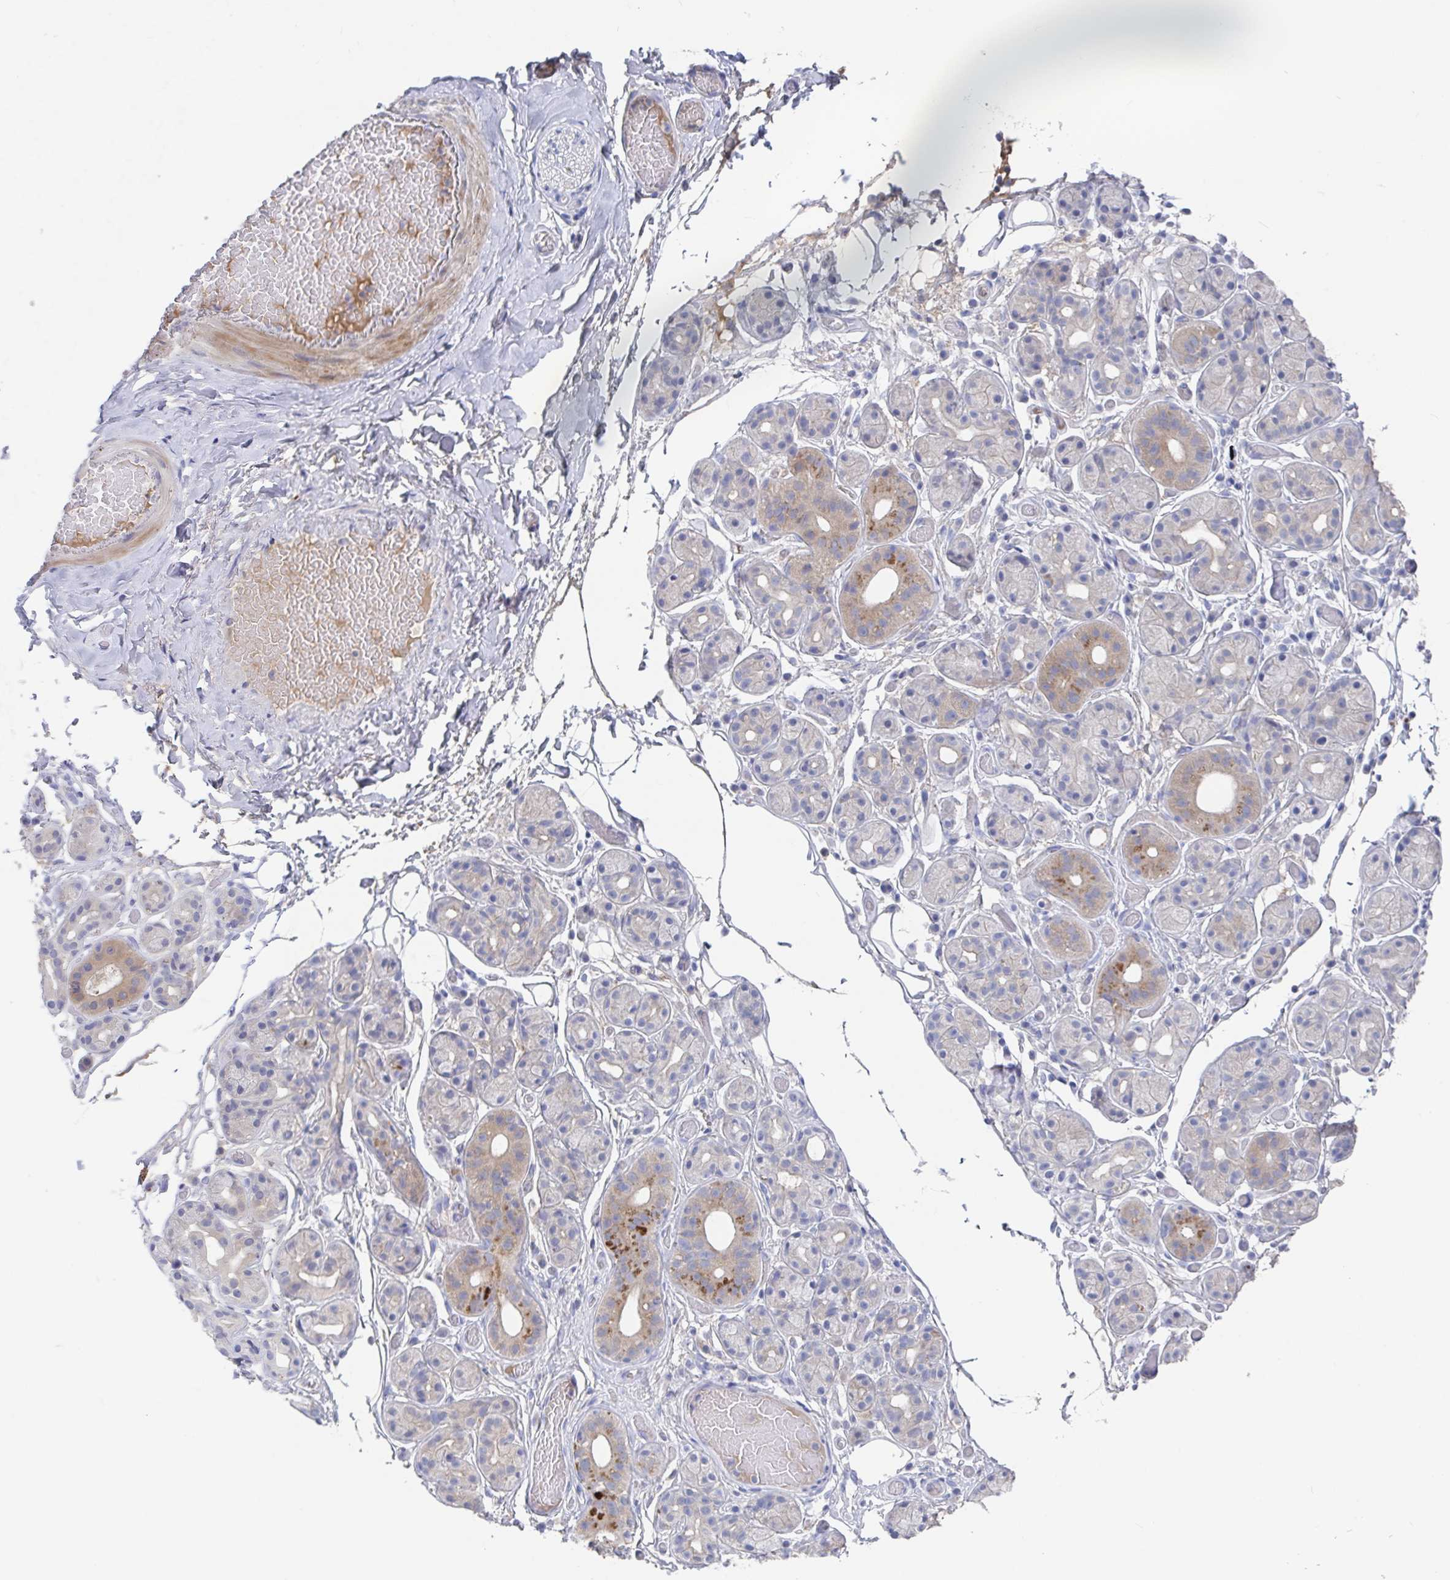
{"staining": {"intensity": "moderate", "quantity": "<25%", "location": "cytoplasmic/membranous"}, "tissue": "salivary gland", "cell_type": "Glandular cells", "image_type": "normal", "snomed": [{"axis": "morphology", "description": "Normal tissue, NOS"}, {"axis": "topography", "description": "Salivary gland"}, {"axis": "topography", "description": "Peripheral nerve tissue"}], "caption": "A brown stain labels moderate cytoplasmic/membranous positivity of a protein in glandular cells of normal salivary gland. The protein of interest is stained brown, and the nuclei are stained in blue (DAB (3,3'-diaminobenzidine) IHC with brightfield microscopy, high magnification).", "gene": "GPR148", "patient": {"sex": "male", "age": 71}}